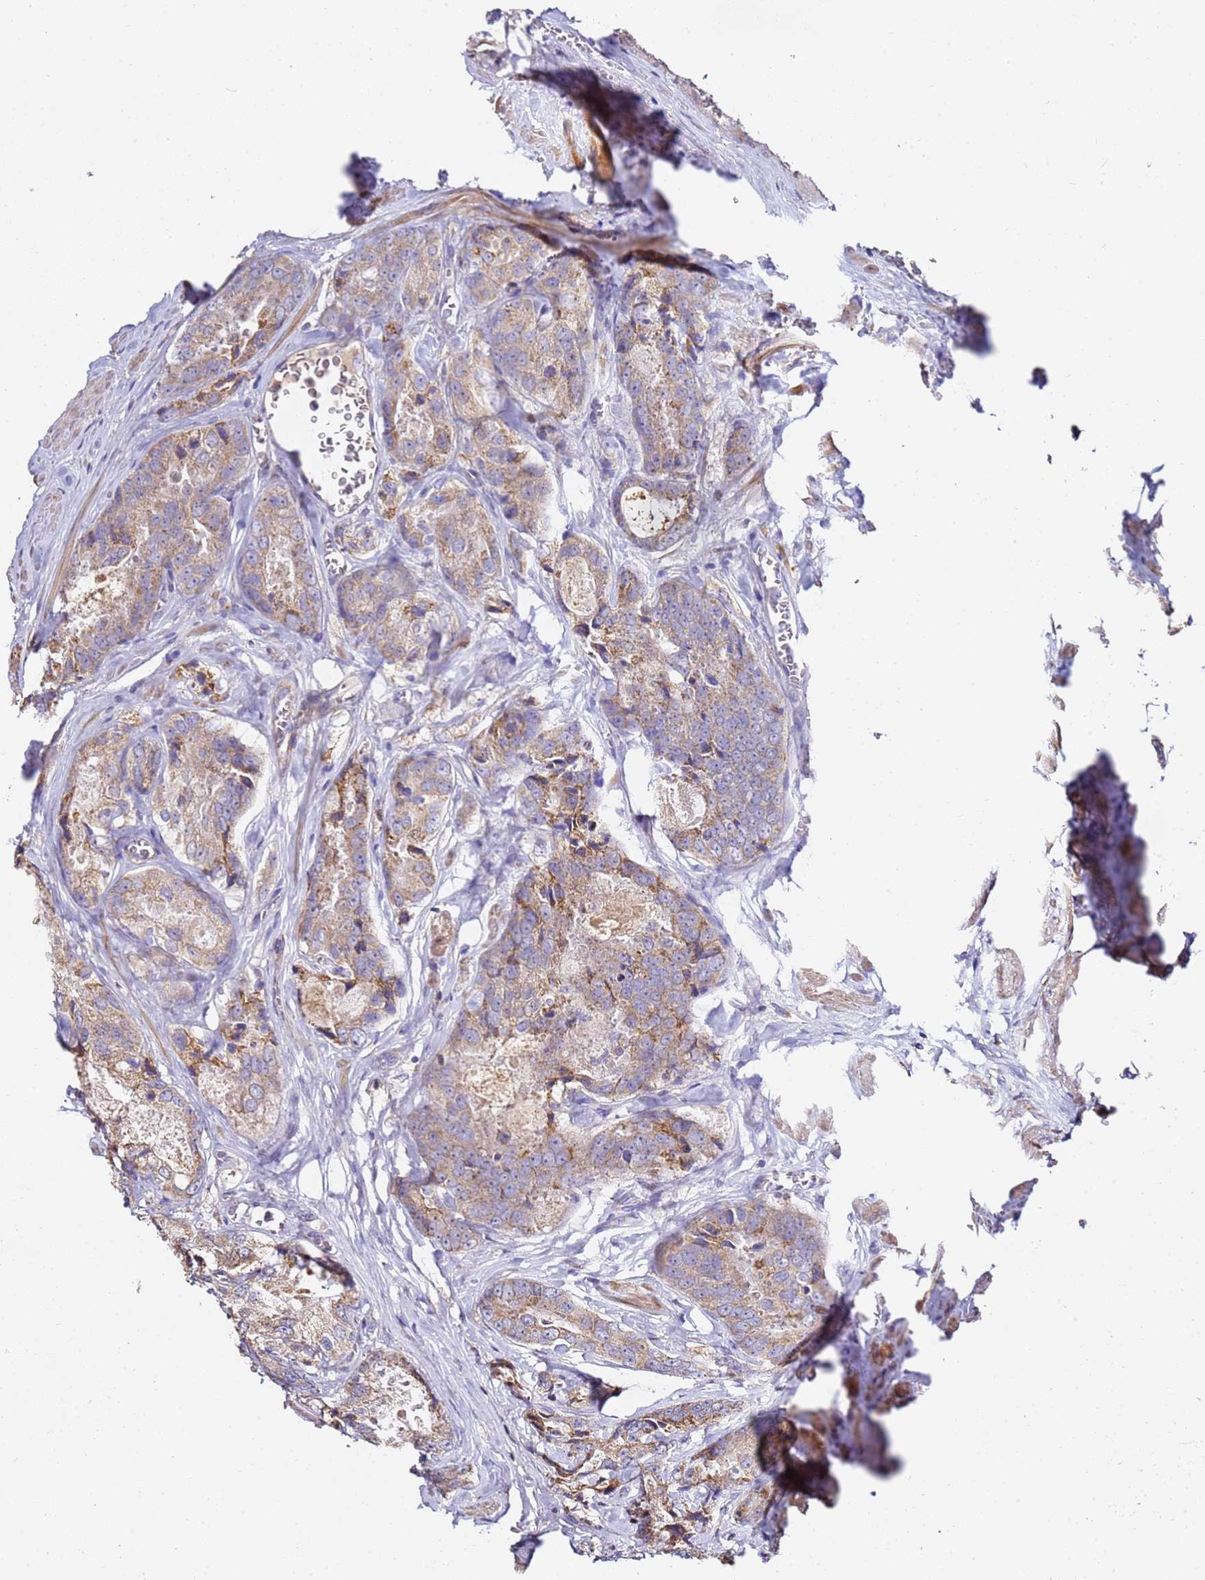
{"staining": {"intensity": "moderate", "quantity": ">75%", "location": "cytoplasmic/membranous"}, "tissue": "prostate cancer", "cell_type": "Tumor cells", "image_type": "cancer", "snomed": [{"axis": "morphology", "description": "Adenocarcinoma, Low grade"}, {"axis": "topography", "description": "Prostate"}], "caption": "Prostate cancer (adenocarcinoma (low-grade)) stained with a brown dye demonstrates moderate cytoplasmic/membranous positive positivity in about >75% of tumor cells.", "gene": "OR2B11", "patient": {"sex": "male", "age": 68}}